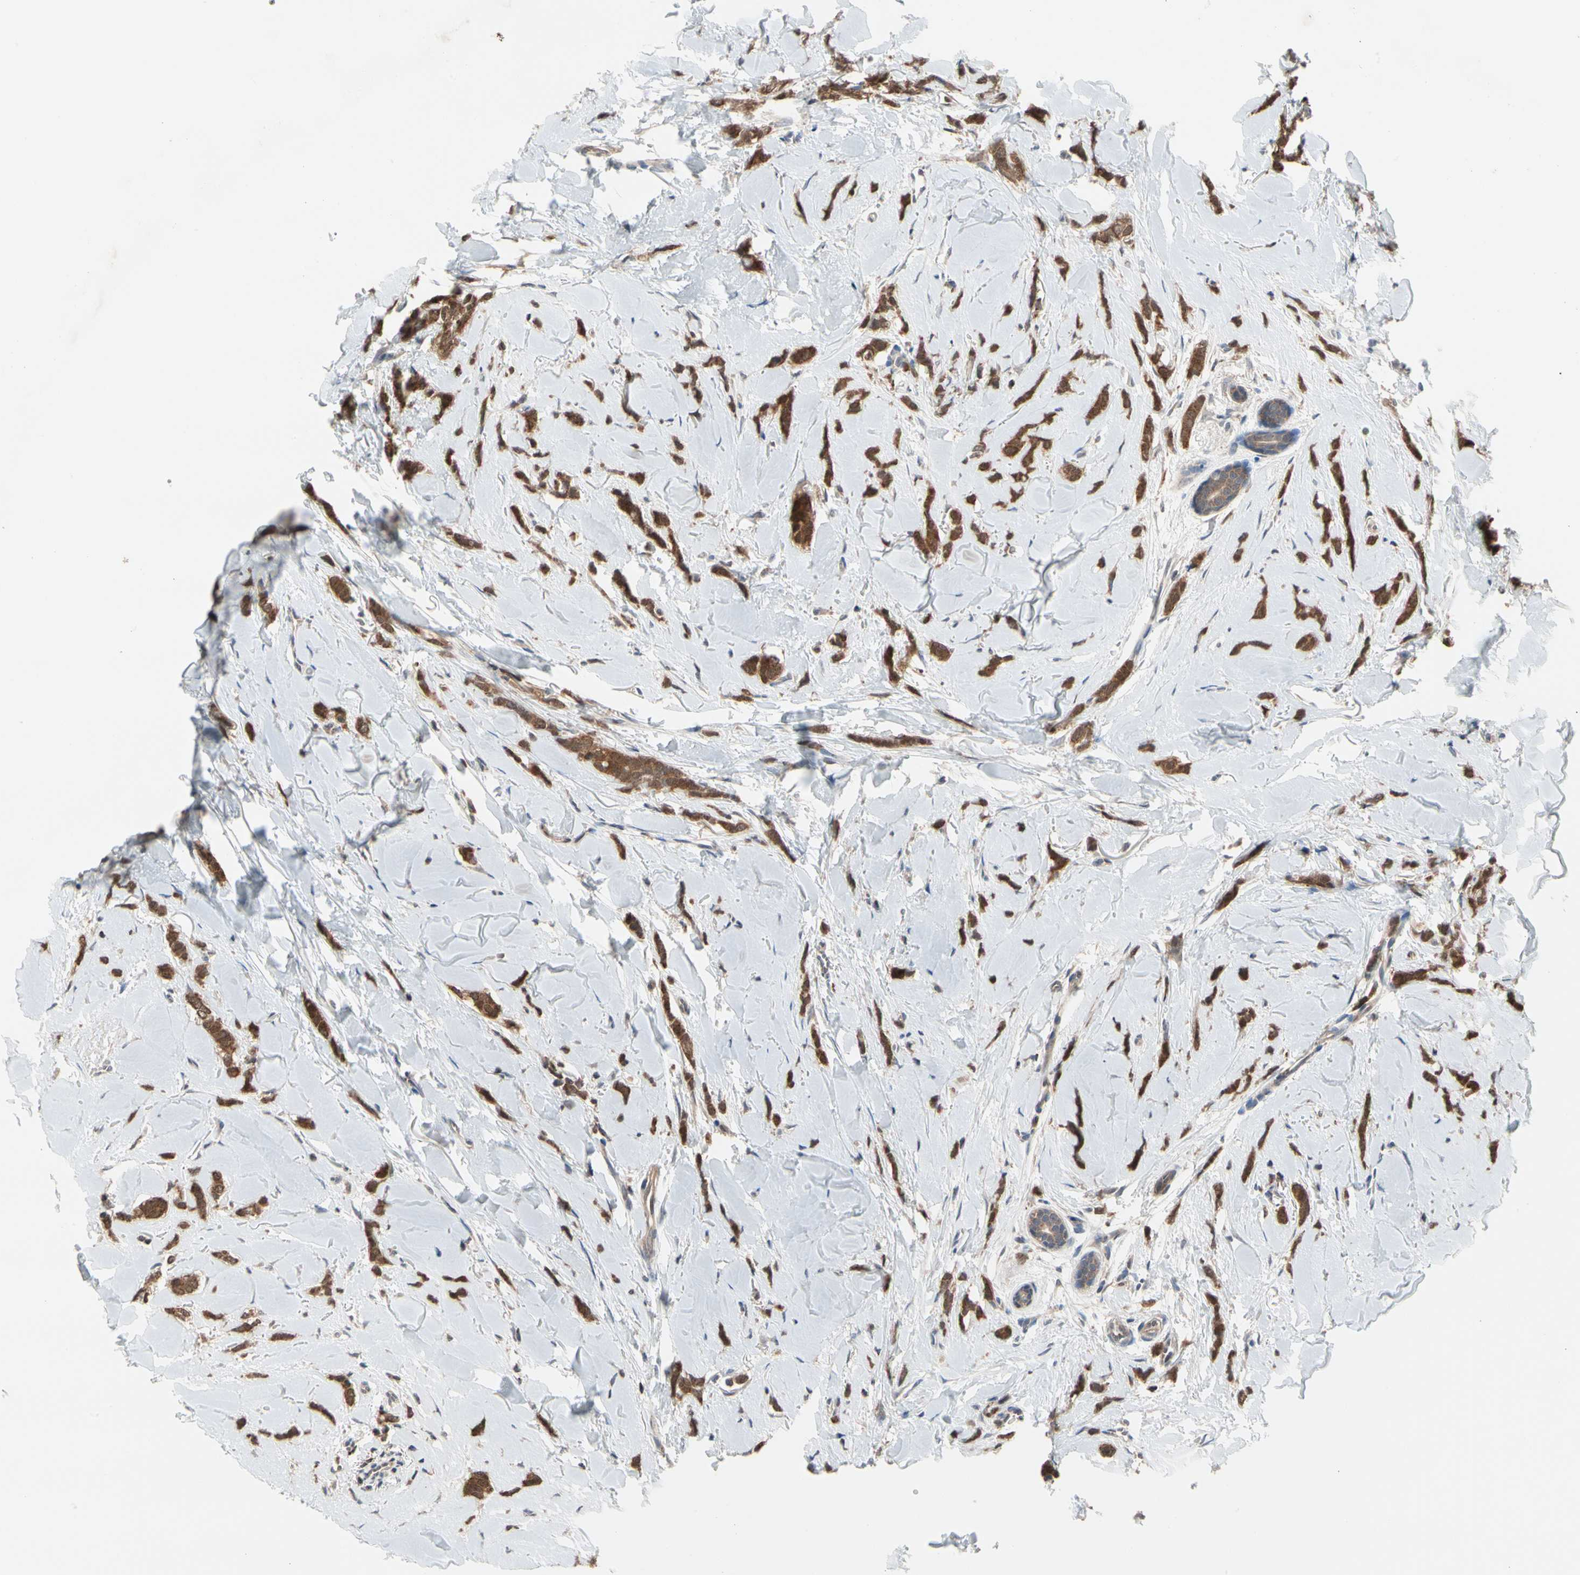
{"staining": {"intensity": "strong", "quantity": ">75%", "location": "cytoplasmic/membranous"}, "tissue": "breast cancer", "cell_type": "Tumor cells", "image_type": "cancer", "snomed": [{"axis": "morphology", "description": "Lobular carcinoma"}, {"axis": "topography", "description": "Skin"}, {"axis": "topography", "description": "Breast"}], "caption": "About >75% of tumor cells in human breast cancer (lobular carcinoma) reveal strong cytoplasmic/membranous protein positivity as visualized by brown immunohistochemical staining.", "gene": "MTHFS", "patient": {"sex": "female", "age": 46}}